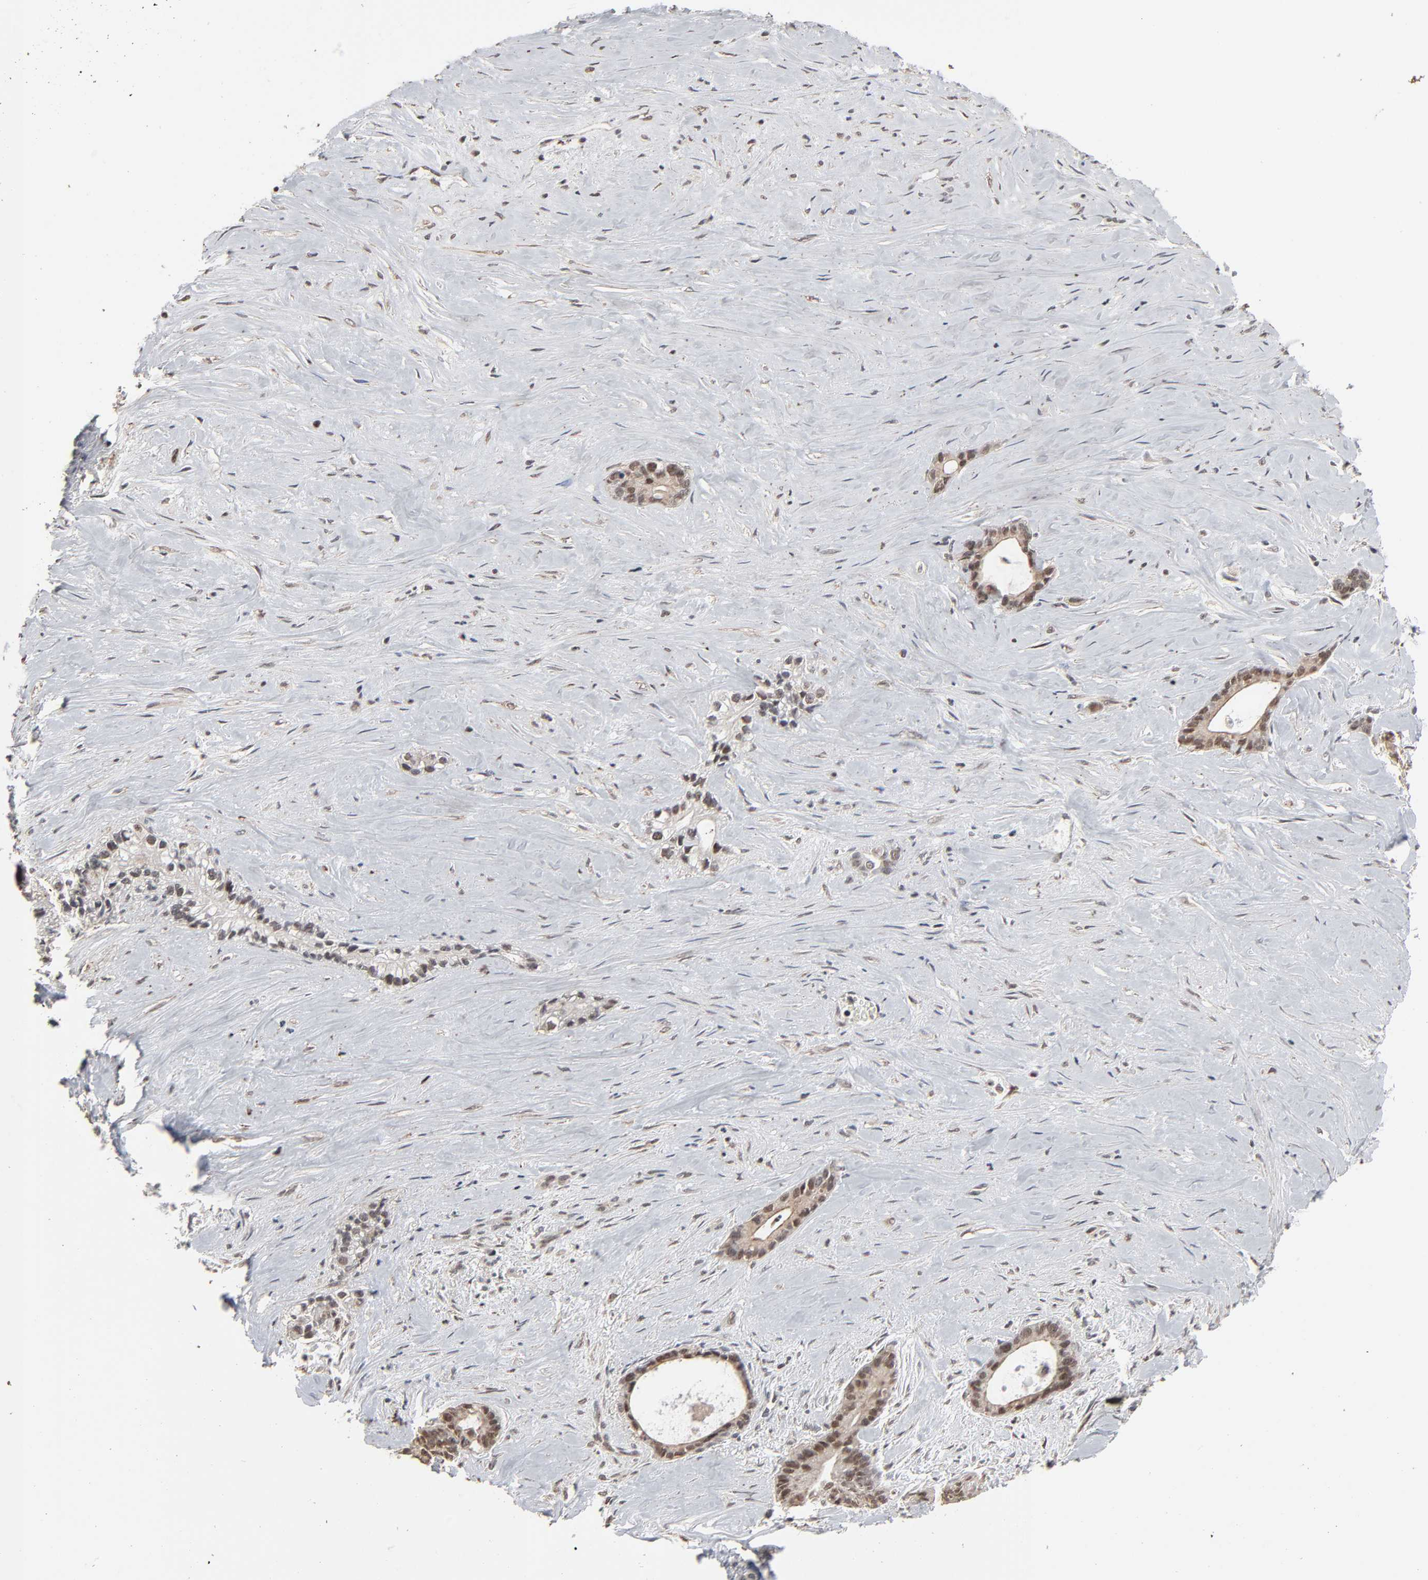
{"staining": {"intensity": "weak", "quantity": "25%-75%", "location": "cytoplasmic/membranous,nuclear"}, "tissue": "liver cancer", "cell_type": "Tumor cells", "image_type": "cancer", "snomed": [{"axis": "morphology", "description": "Cholangiocarcinoma"}, {"axis": "topography", "description": "Liver"}], "caption": "Immunohistochemical staining of cholangiocarcinoma (liver) shows weak cytoplasmic/membranous and nuclear protein positivity in about 25%-75% of tumor cells.", "gene": "ZNF419", "patient": {"sex": "female", "age": 55}}